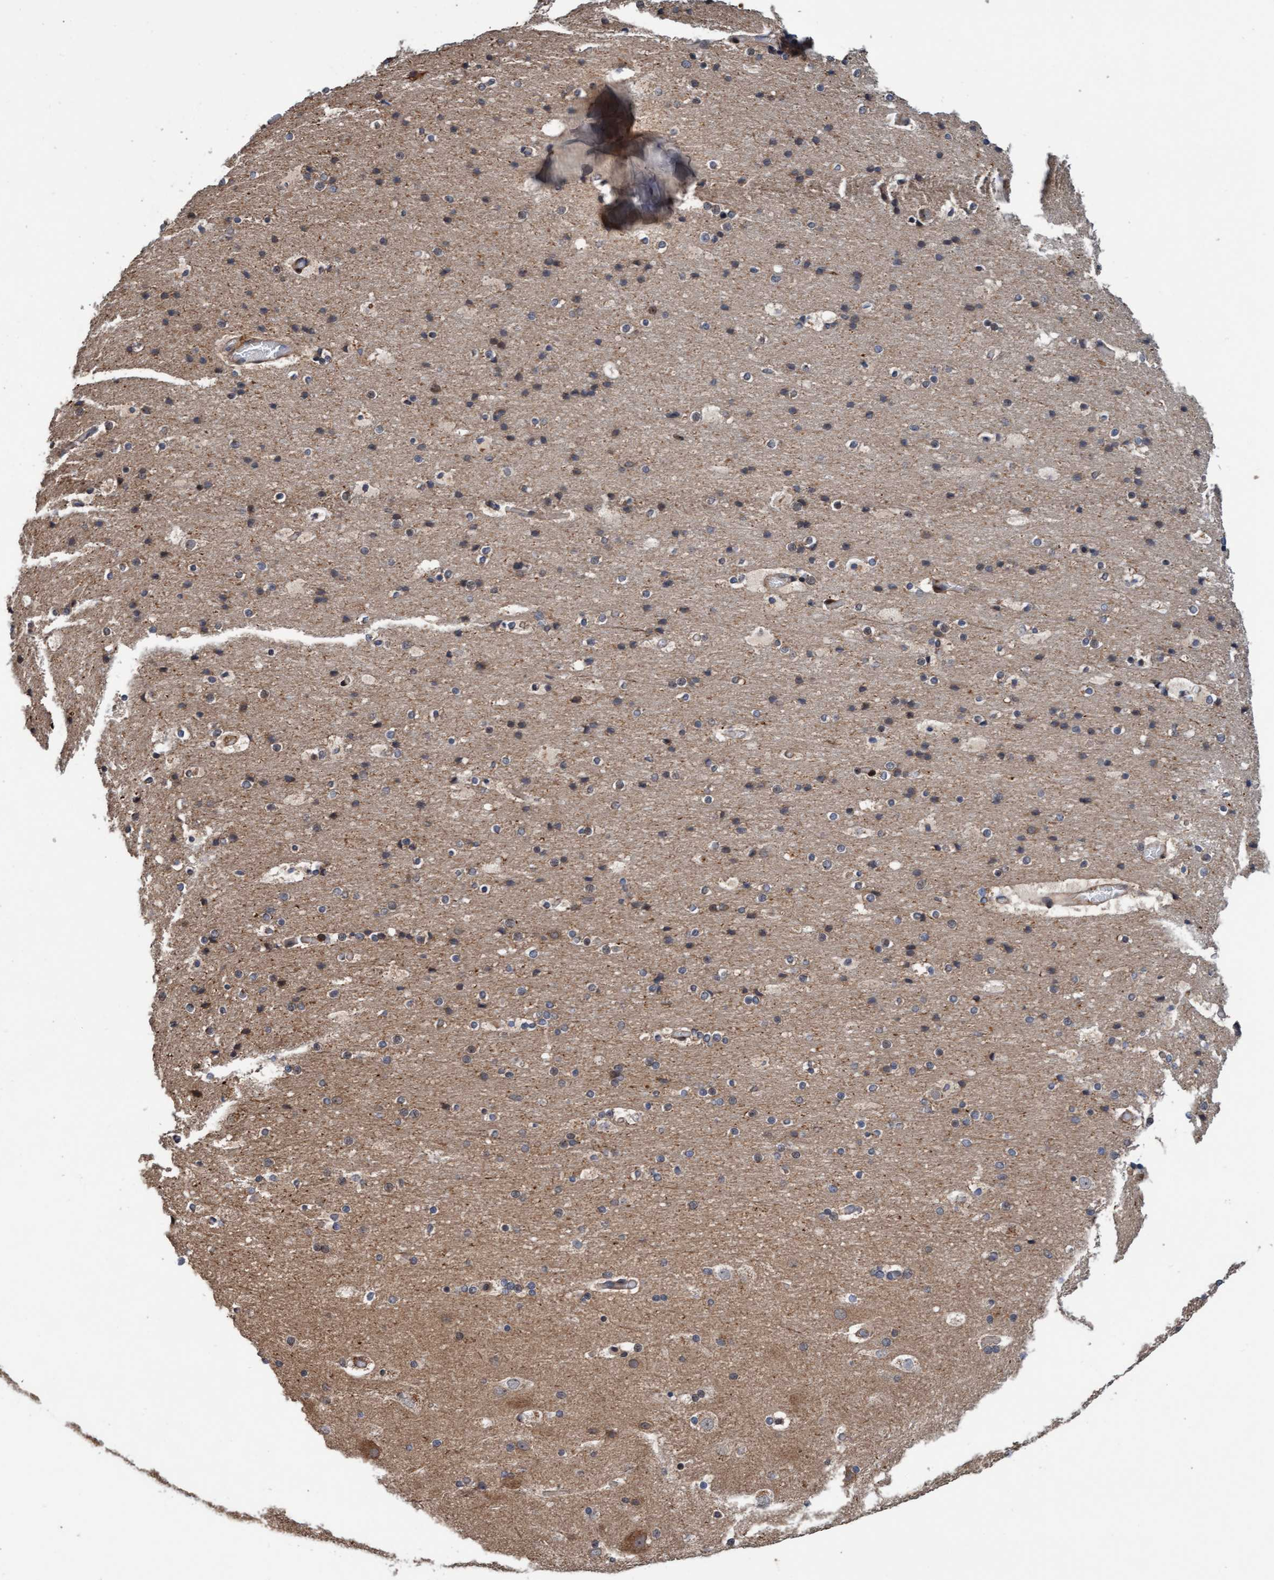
{"staining": {"intensity": "moderate", "quantity": ">75%", "location": "cytoplasmic/membranous"}, "tissue": "cerebral cortex", "cell_type": "Endothelial cells", "image_type": "normal", "snomed": [{"axis": "morphology", "description": "Normal tissue, NOS"}, {"axis": "topography", "description": "Cerebral cortex"}], "caption": "This histopathology image displays immunohistochemistry staining of normal cerebral cortex, with medium moderate cytoplasmic/membranous staining in about >75% of endothelial cells.", "gene": "MLXIP", "patient": {"sex": "male", "age": 57}}